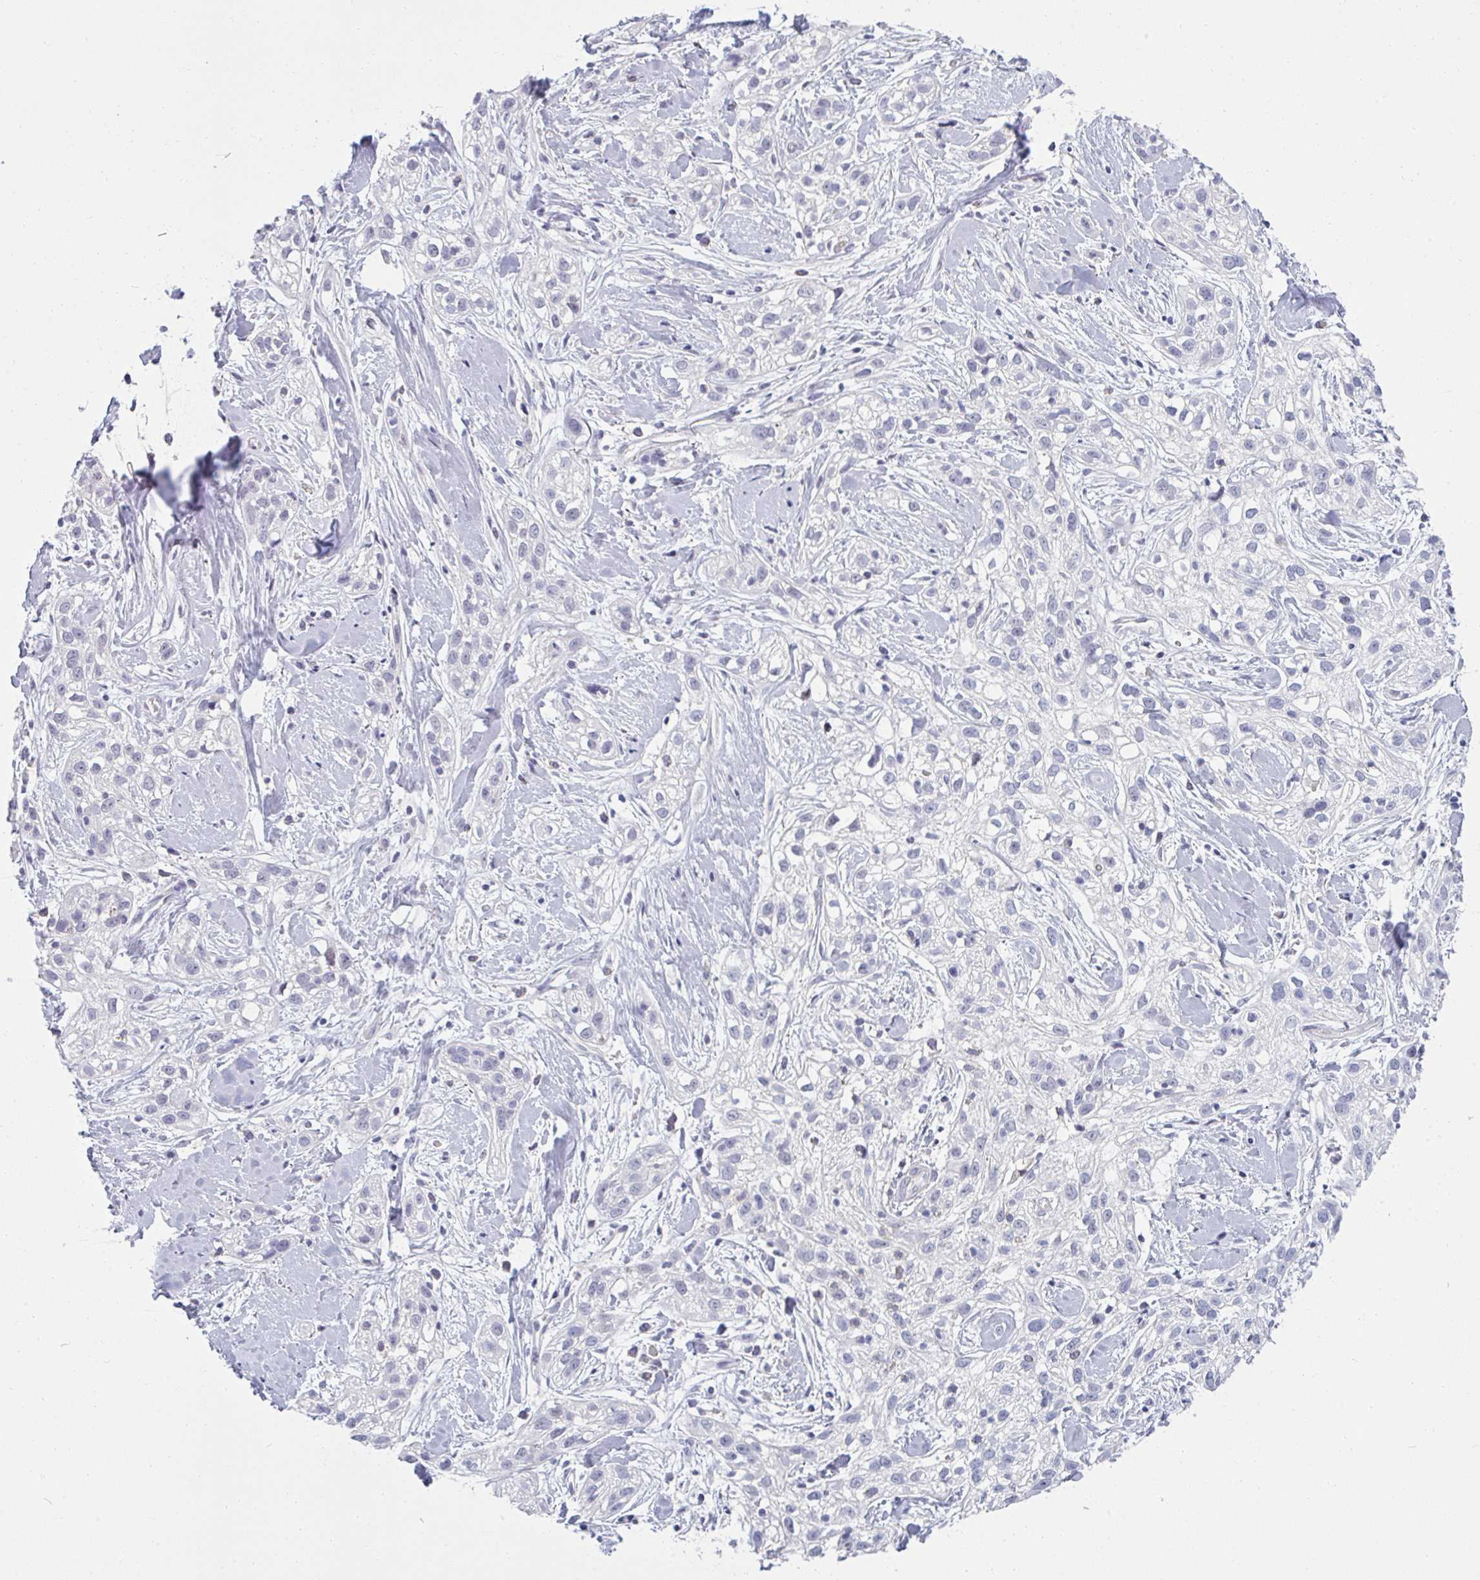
{"staining": {"intensity": "negative", "quantity": "none", "location": "none"}, "tissue": "skin cancer", "cell_type": "Tumor cells", "image_type": "cancer", "snomed": [{"axis": "morphology", "description": "Squamous cell carcinoma, NOS"}, {"axis": "topography", "description": "Skin"}], "caption": "This is an IHC histopathology image of skin cancer. There is no staining in tumor cells.", "gene": "PPFIA4", "patient": {"sex": "male", "age": 82}}